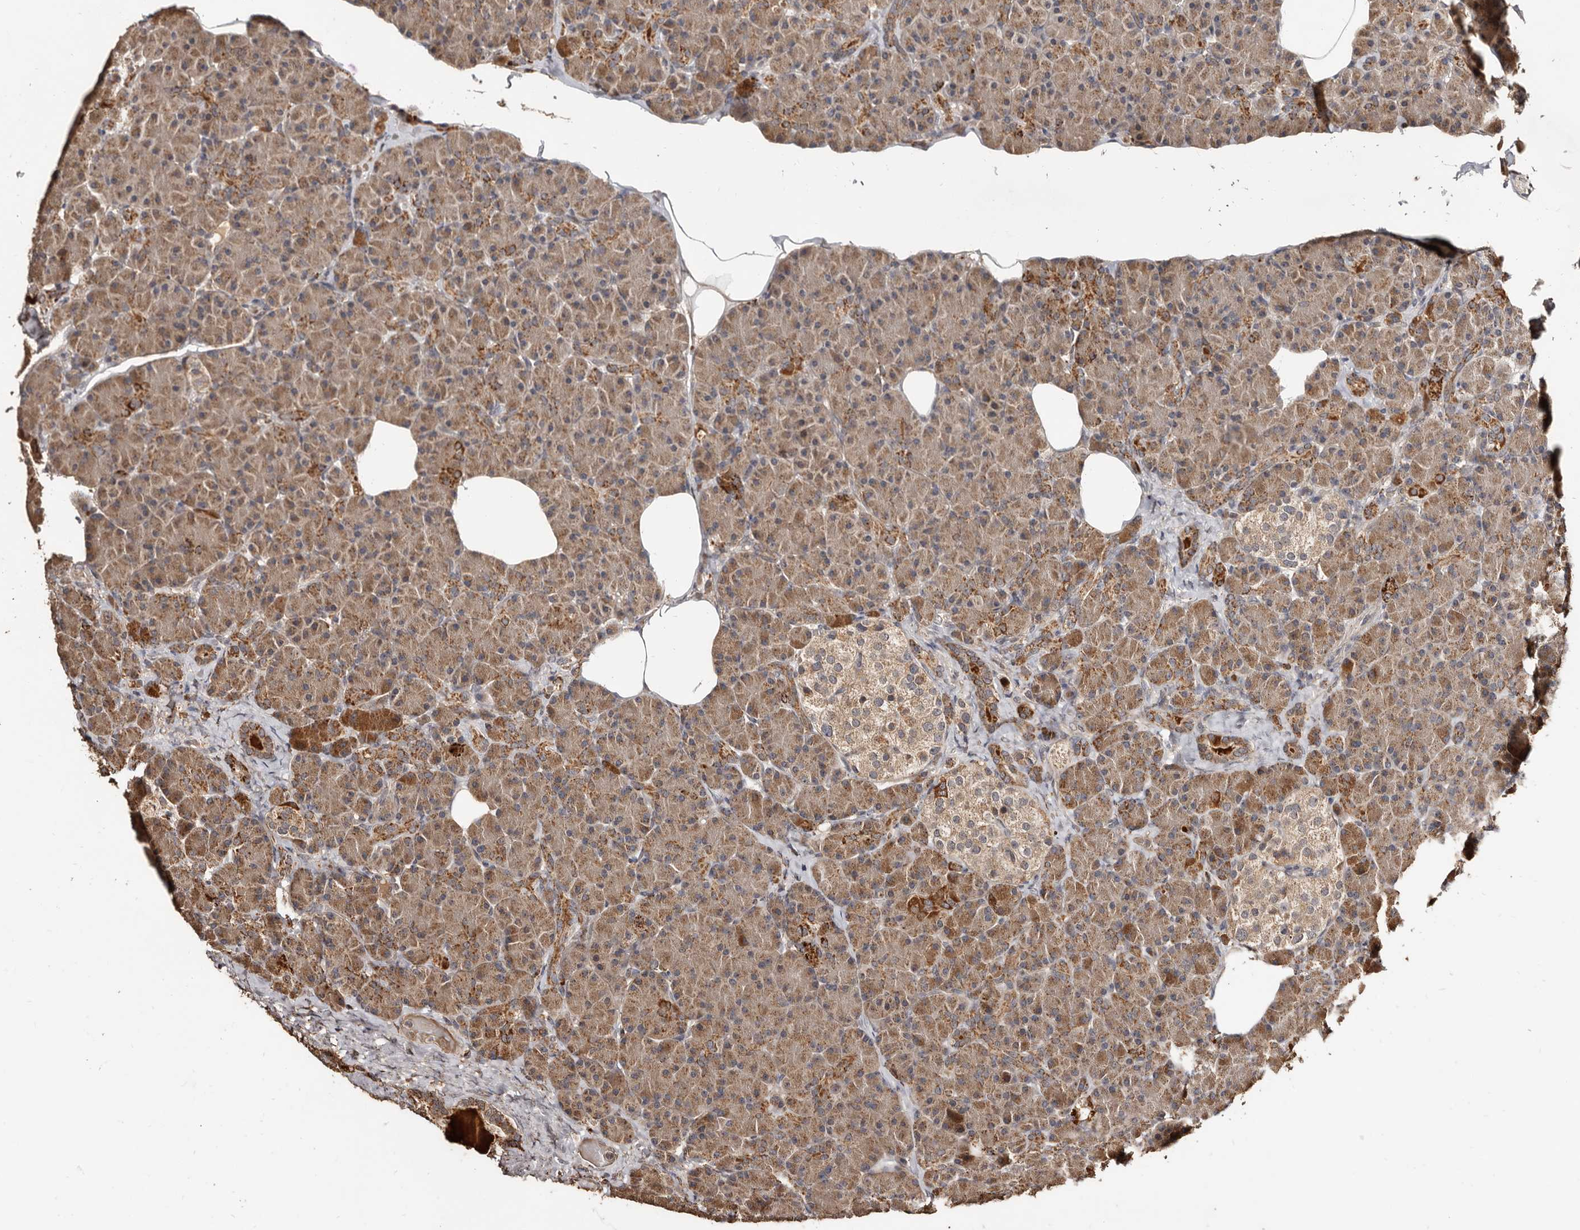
{"staining": {"intensity": "strong", "quantity": "25%-75%", "location": "cytoplasmic/membranous"}, "tissue": "pancreas", "cell_type": "Exocrine glandular cells", "image_type": "normal", "snomed": [{"axis": "morphology", "description": "Normal tissue, NOS"}, {"axis": "topography", "description": "Pancreas"}], "caption": "DAB immunohistochemical staining of benign pancreas exhibits strong cytoplasmic/membranous protein staining in approximately 25%-75% of exocrine glandular cells.", "gene": "AKAP7", "patient": {"sex": "female", "age": 43}}